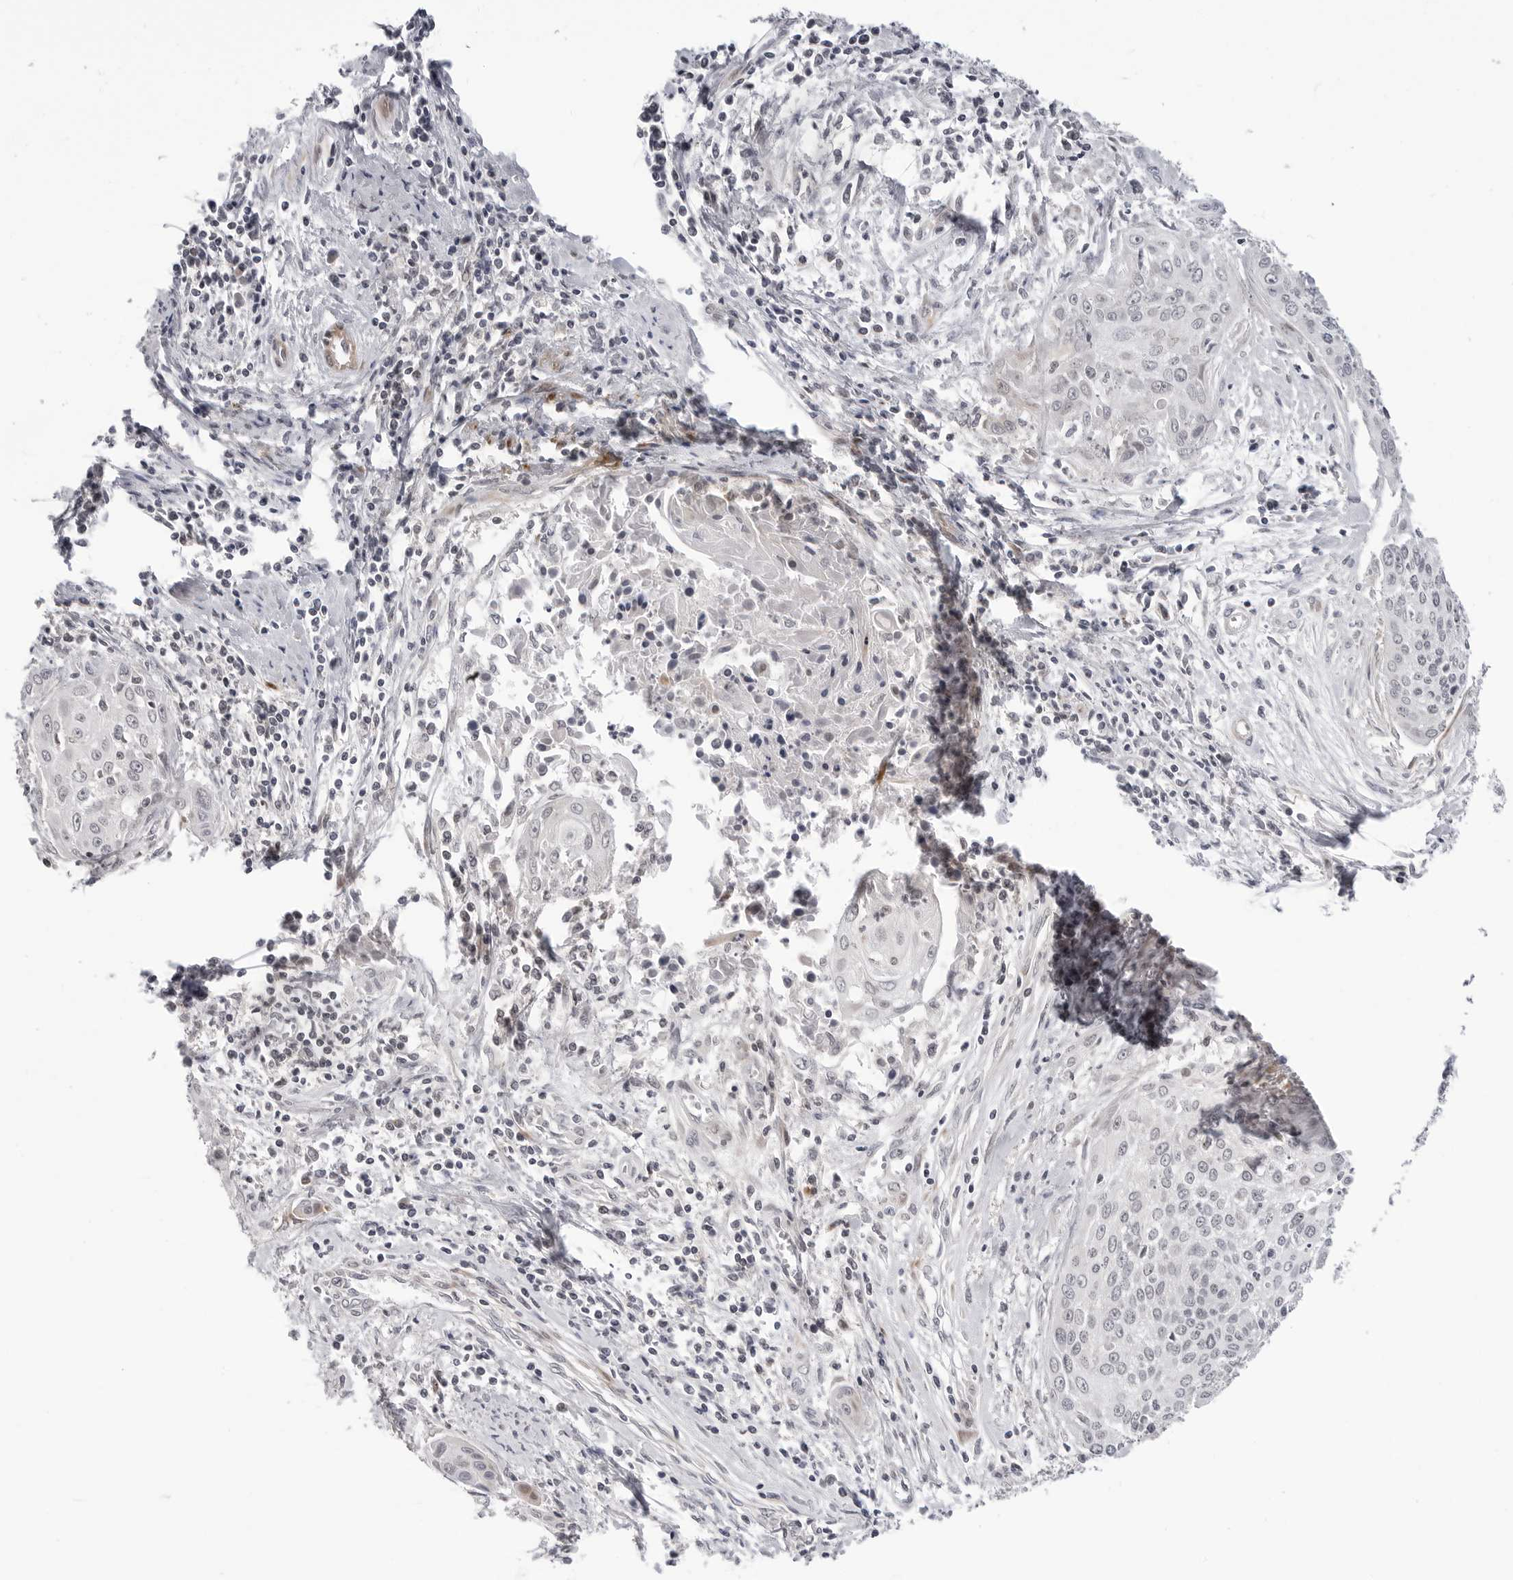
{"staining": {"intensity": "negative", "quantity": "none", "location": "none"}, "tissue": "cervical cancer", "cell_type": "Tumor cells", "image_type": "cancer", "snomed": [{"axis": "morphology", "description": "Squamous cell carcinoma, NOS"}, {"axis": "topography", "description": "Cervix"}], "caption": "High magnification brightfield microscopy of cervical cancer stained with DAB (3,3'-diaminobenzidine) (brown) and counterstained with hematoxylin (blue): tumor cells show no significant expression.", "gene": "ADAMTS5", "patient": {"sex": "female", "age": 55}}